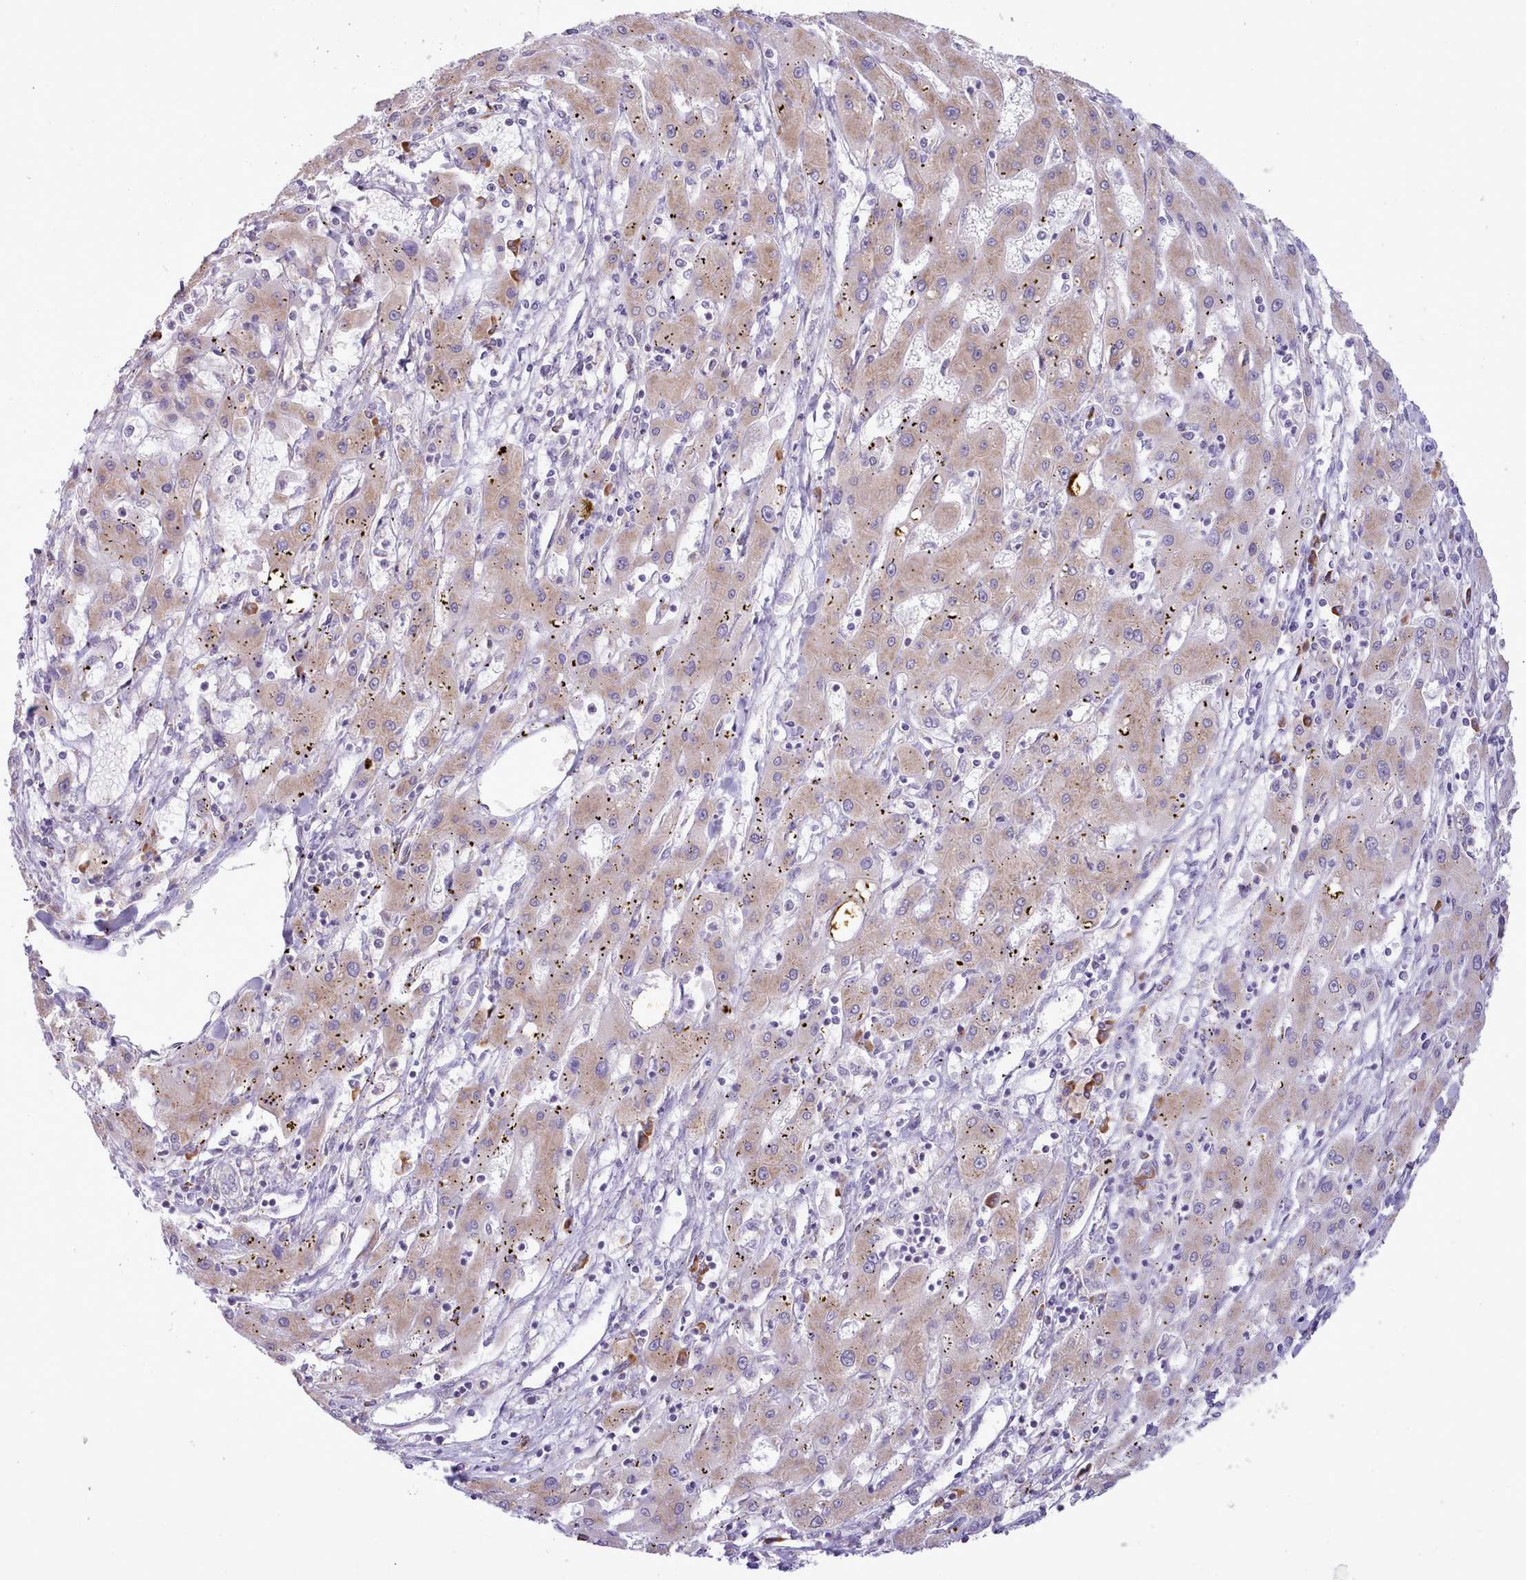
{"staining": {"intensity": "weak", "quantity": ">75%", "location": "cytoplasmic/membranous"}, "tissue": "liver cancer", "cell_type": "Tumor cells", "image_type": "cancer", "snomed": [{"axis": "morphology", "description": "Carcinoma, Hepatocellular, NOS"}, {"axis": "topography", "description": "Liver"}], "caption": "IHC image of human liver cancer stained for a protein (brown), which shows low levels of weak cytoplasmic/membranous expression in about >75% of tumor cells.", "gene": "SEC61B", "patient": {"sex": "male", "age": 72}}